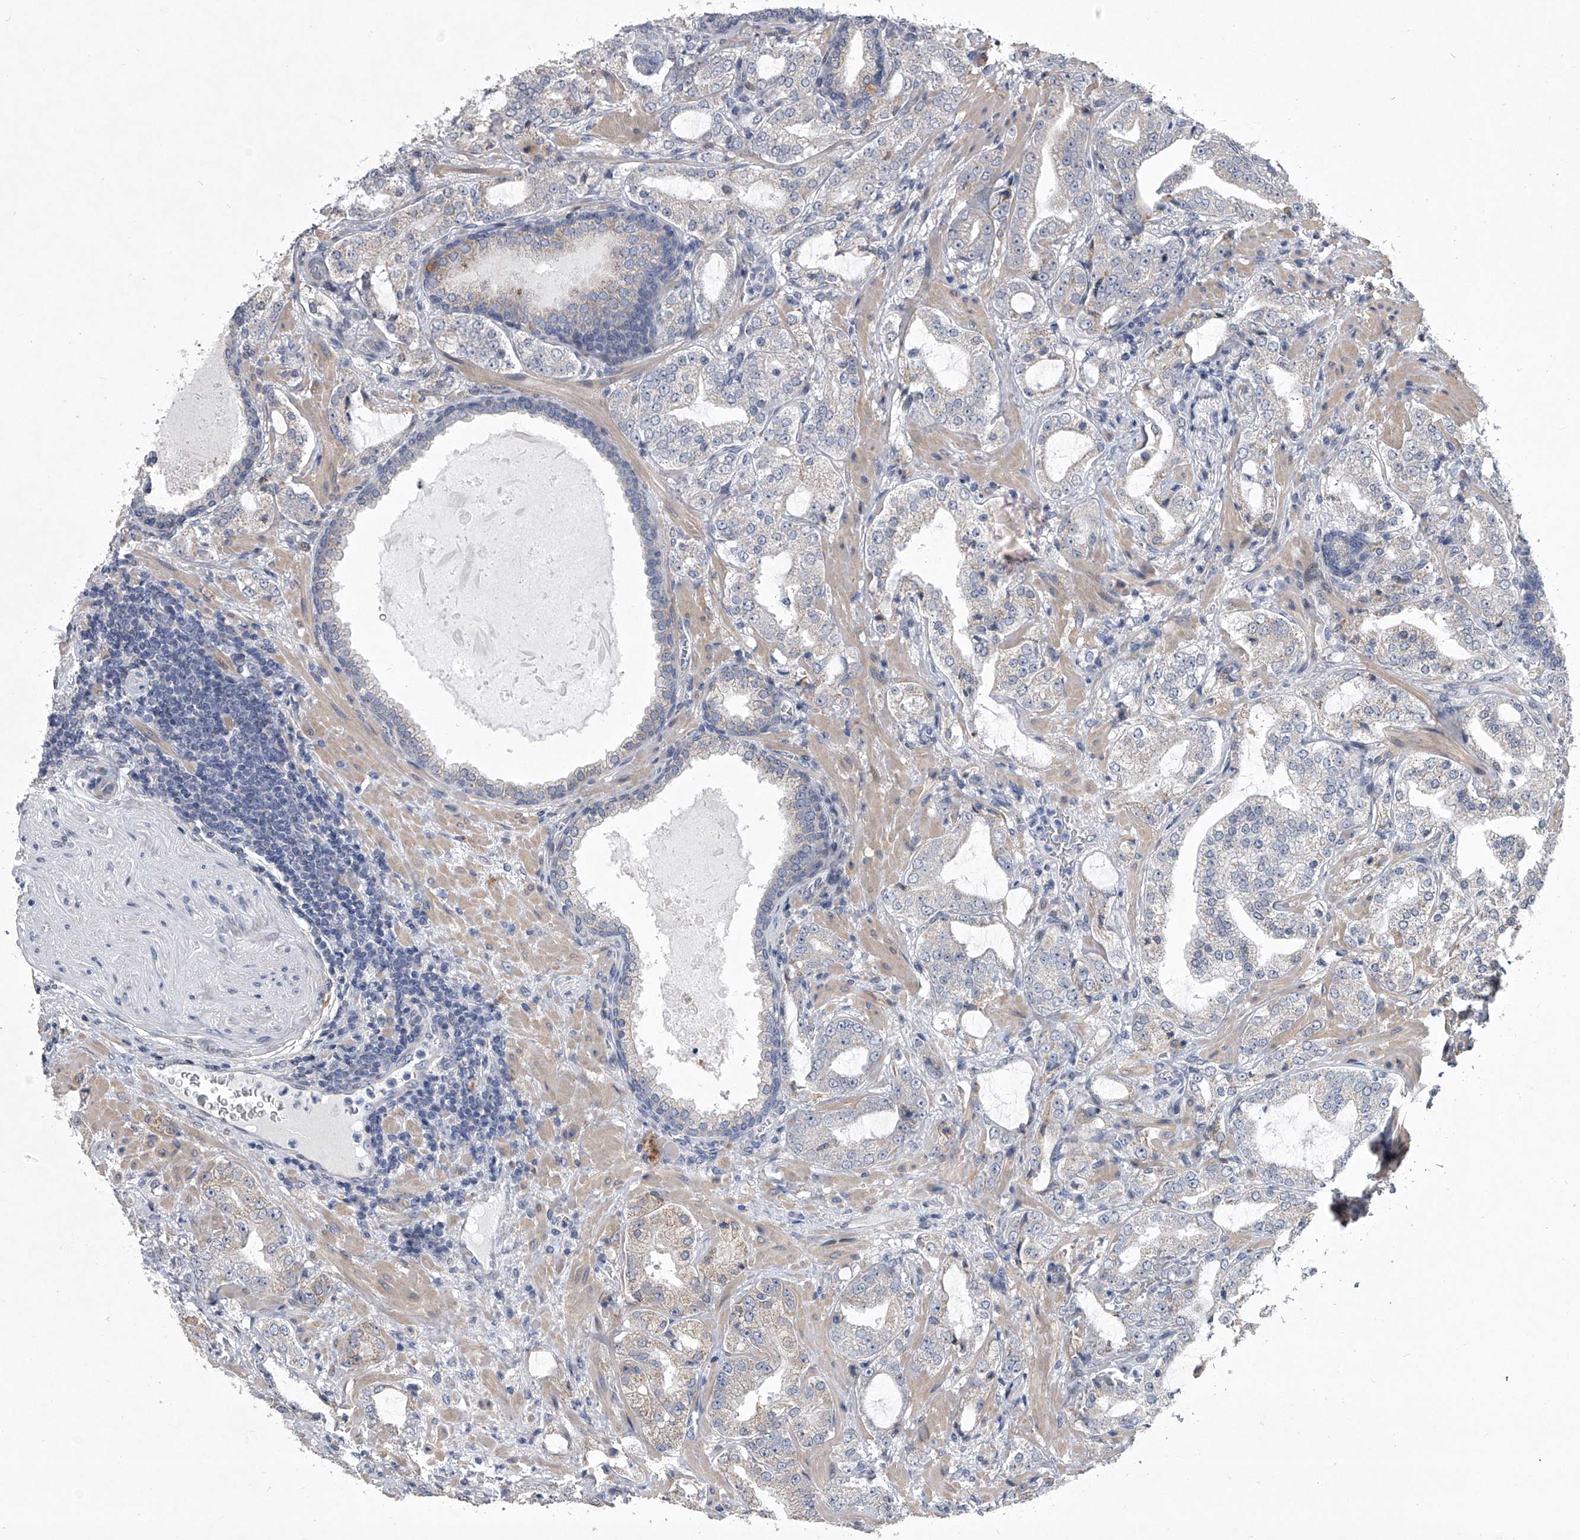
{"staining": {"intensity": "negative", "quantity": "none", "location": "none"}, "tissue": "prostate cancer", "cell_type": "Tumor cells", "image_type": "cancer", "snomed": [{"axis": "morphology", "description": "Adenocarcinoma, High grade"}, {"axis": "topography", "description": "Prostate"}], "caption": "Tumor cells show no significant protein expression in prostate adenocarcinoma (high-grade).", "gene": "HEATR6", "patient": {"sex": "male", "age": 64}}